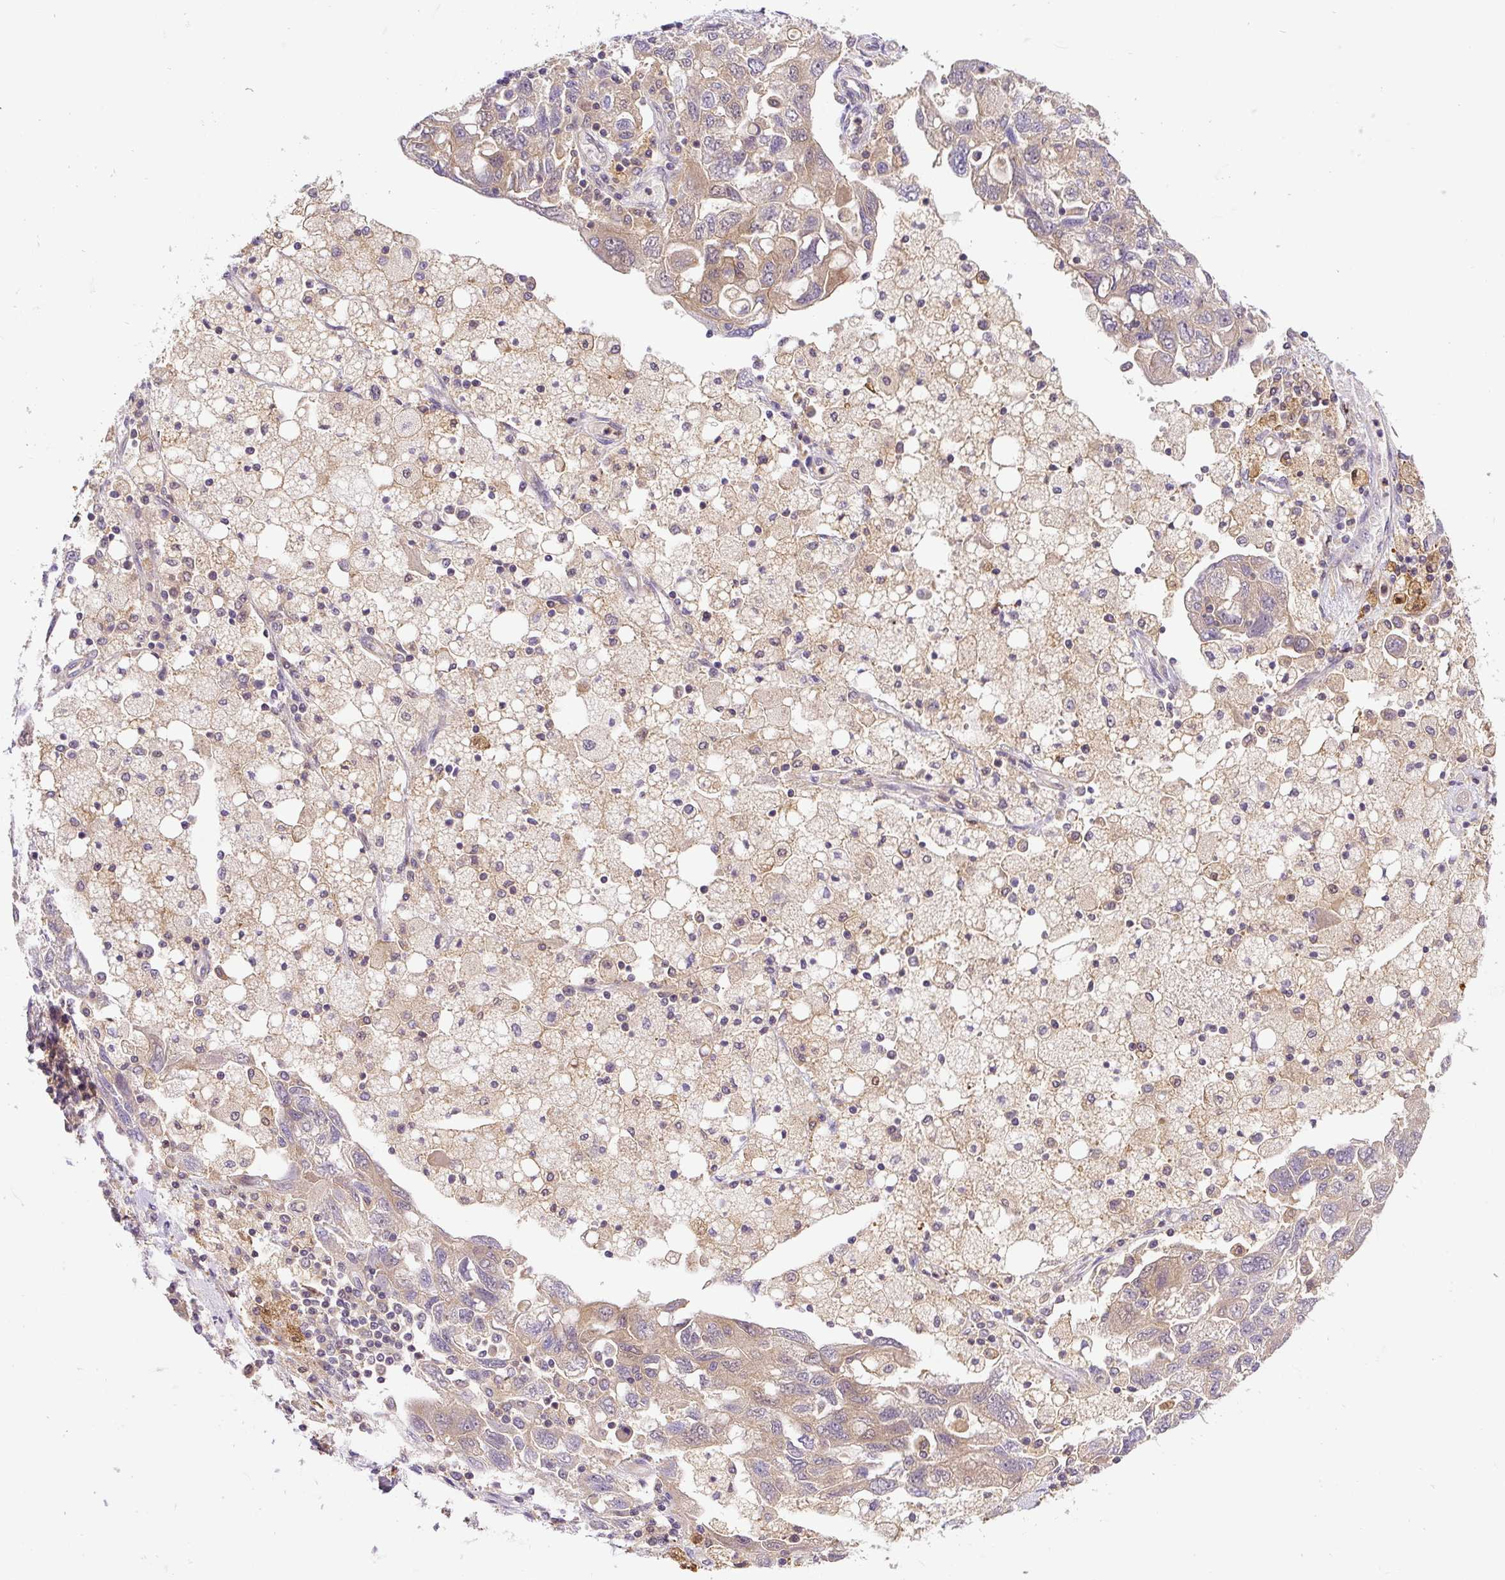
{"staining": {"intensity": "moderate", "quantity": ">75%", "location": "cytoplasmic/membranous"}, "tissue": "ovarian cancer", "cell_type": "Tumor cells", "image_type": "cancer", "snomed": [{"axis": "morphology", "description": "Carcinoma, NOS"}, {"axis": "morphology", "description": "Cystadenocarcinoma, serous, NOS"}, {"axis": "topography", "description": "Ovary"}], "caption": "Carcinoma (ovarian) stained with a brown dye displays moderate cytoplasmic/membranous positive staining in approximately >75% of tumor cells.", "gene": "CCDC28A", "patient": {"sex": "female", "age": 69}}